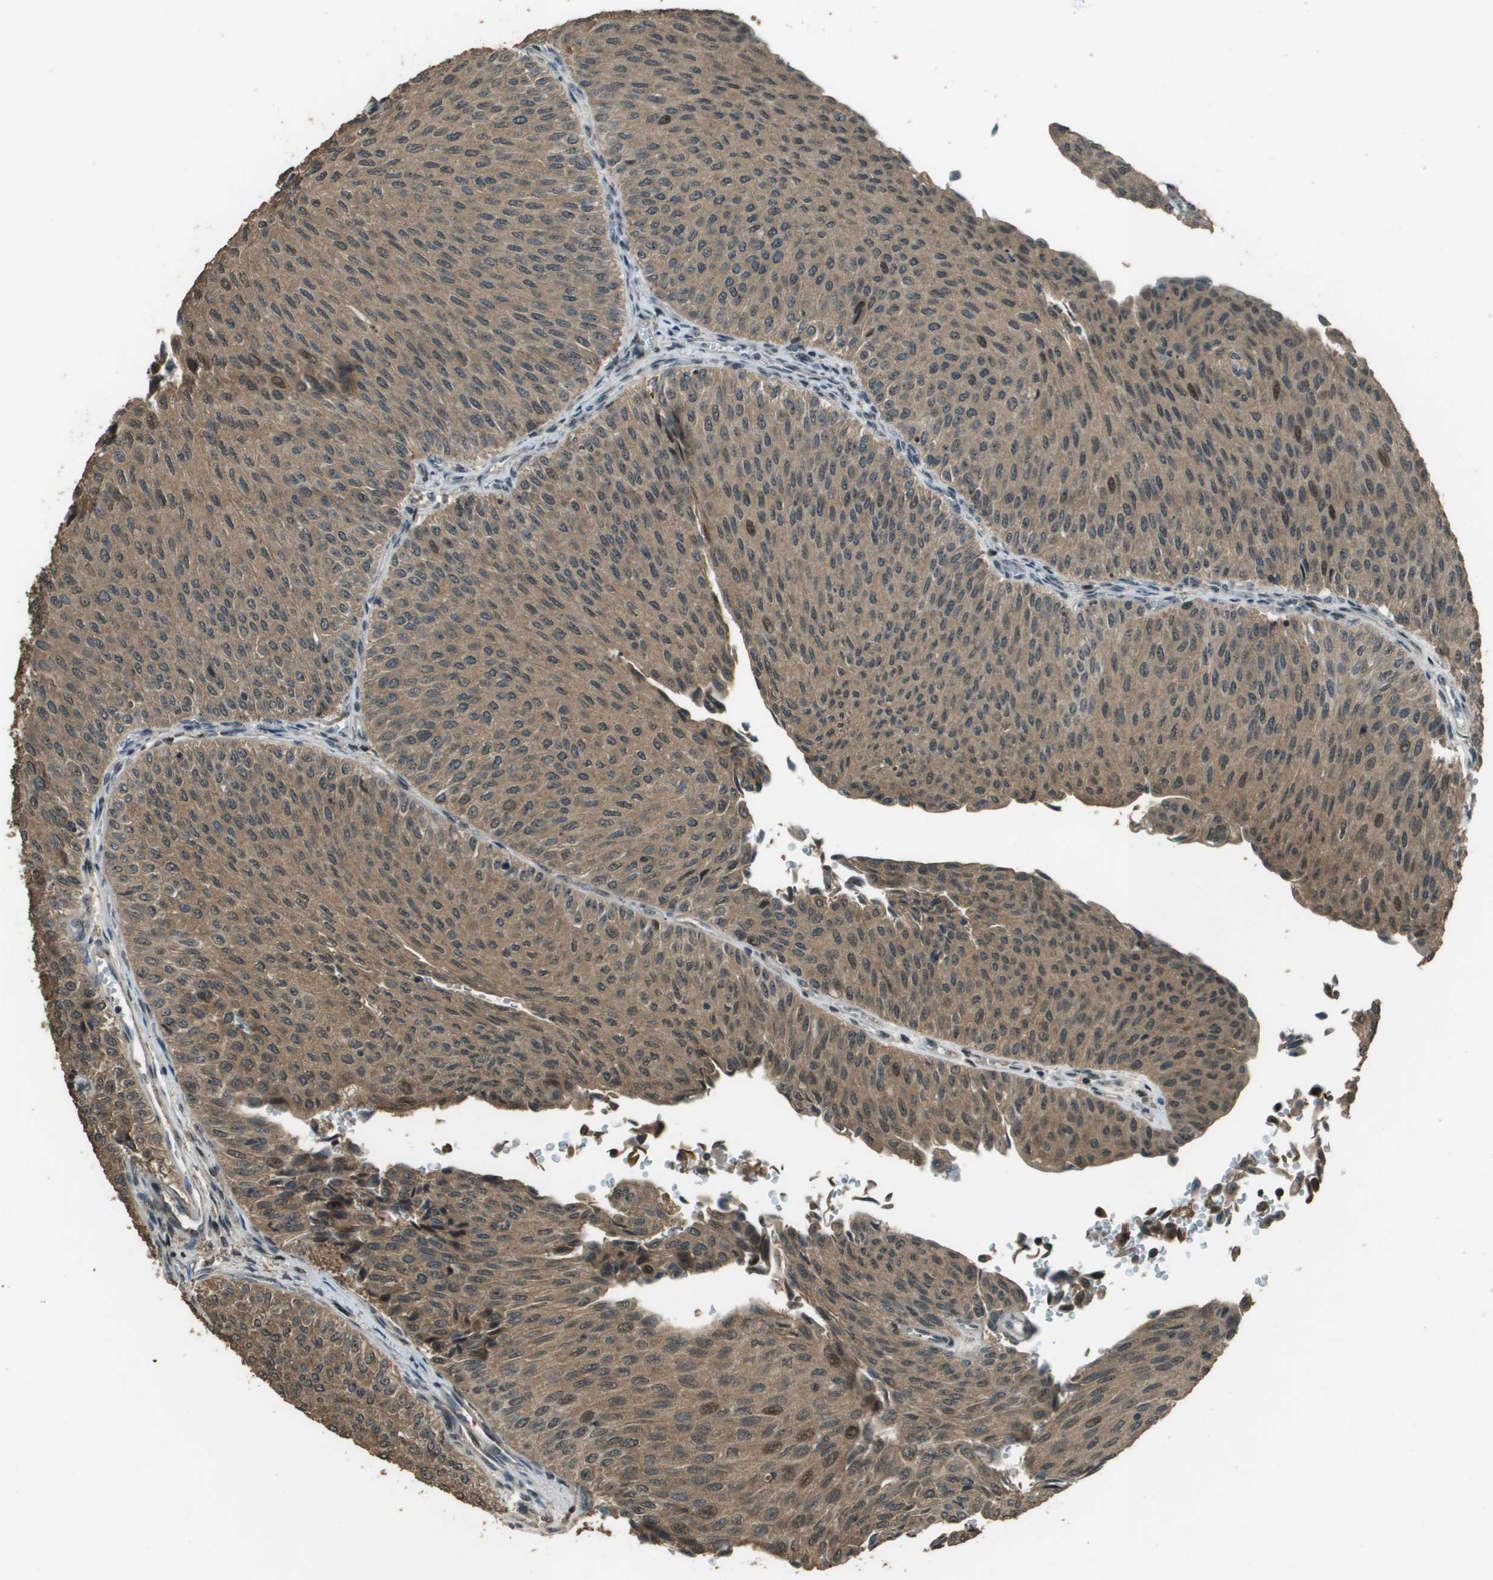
{"staining": {"intensity": "moderate", "quantity": ">75%", "location": "cytoplasmic/membranous"}, "tissue": "urothelial cancer", "cell_type": "Tumor cells", "image_type": "cancer", "snomed": [{"axis": "morphology", "description": "Urothelial carcinoma, Low grade"}, {"axis": "topography", "description": "Urinary bladder"}], "caption": "Immunohistochemistry (IHC) micrograph of neoplastic tissue: human urothelial cancer stained using immunohistochemistry (IHC) shows medium levels of moderate protein expression localized specifically in the cytoplasmic/membranous of tumor cells, appearing as a cytoplasmic/membranous brown color.", "gene": "SDC3", "patient": {"sex": "male", "age": 78}}